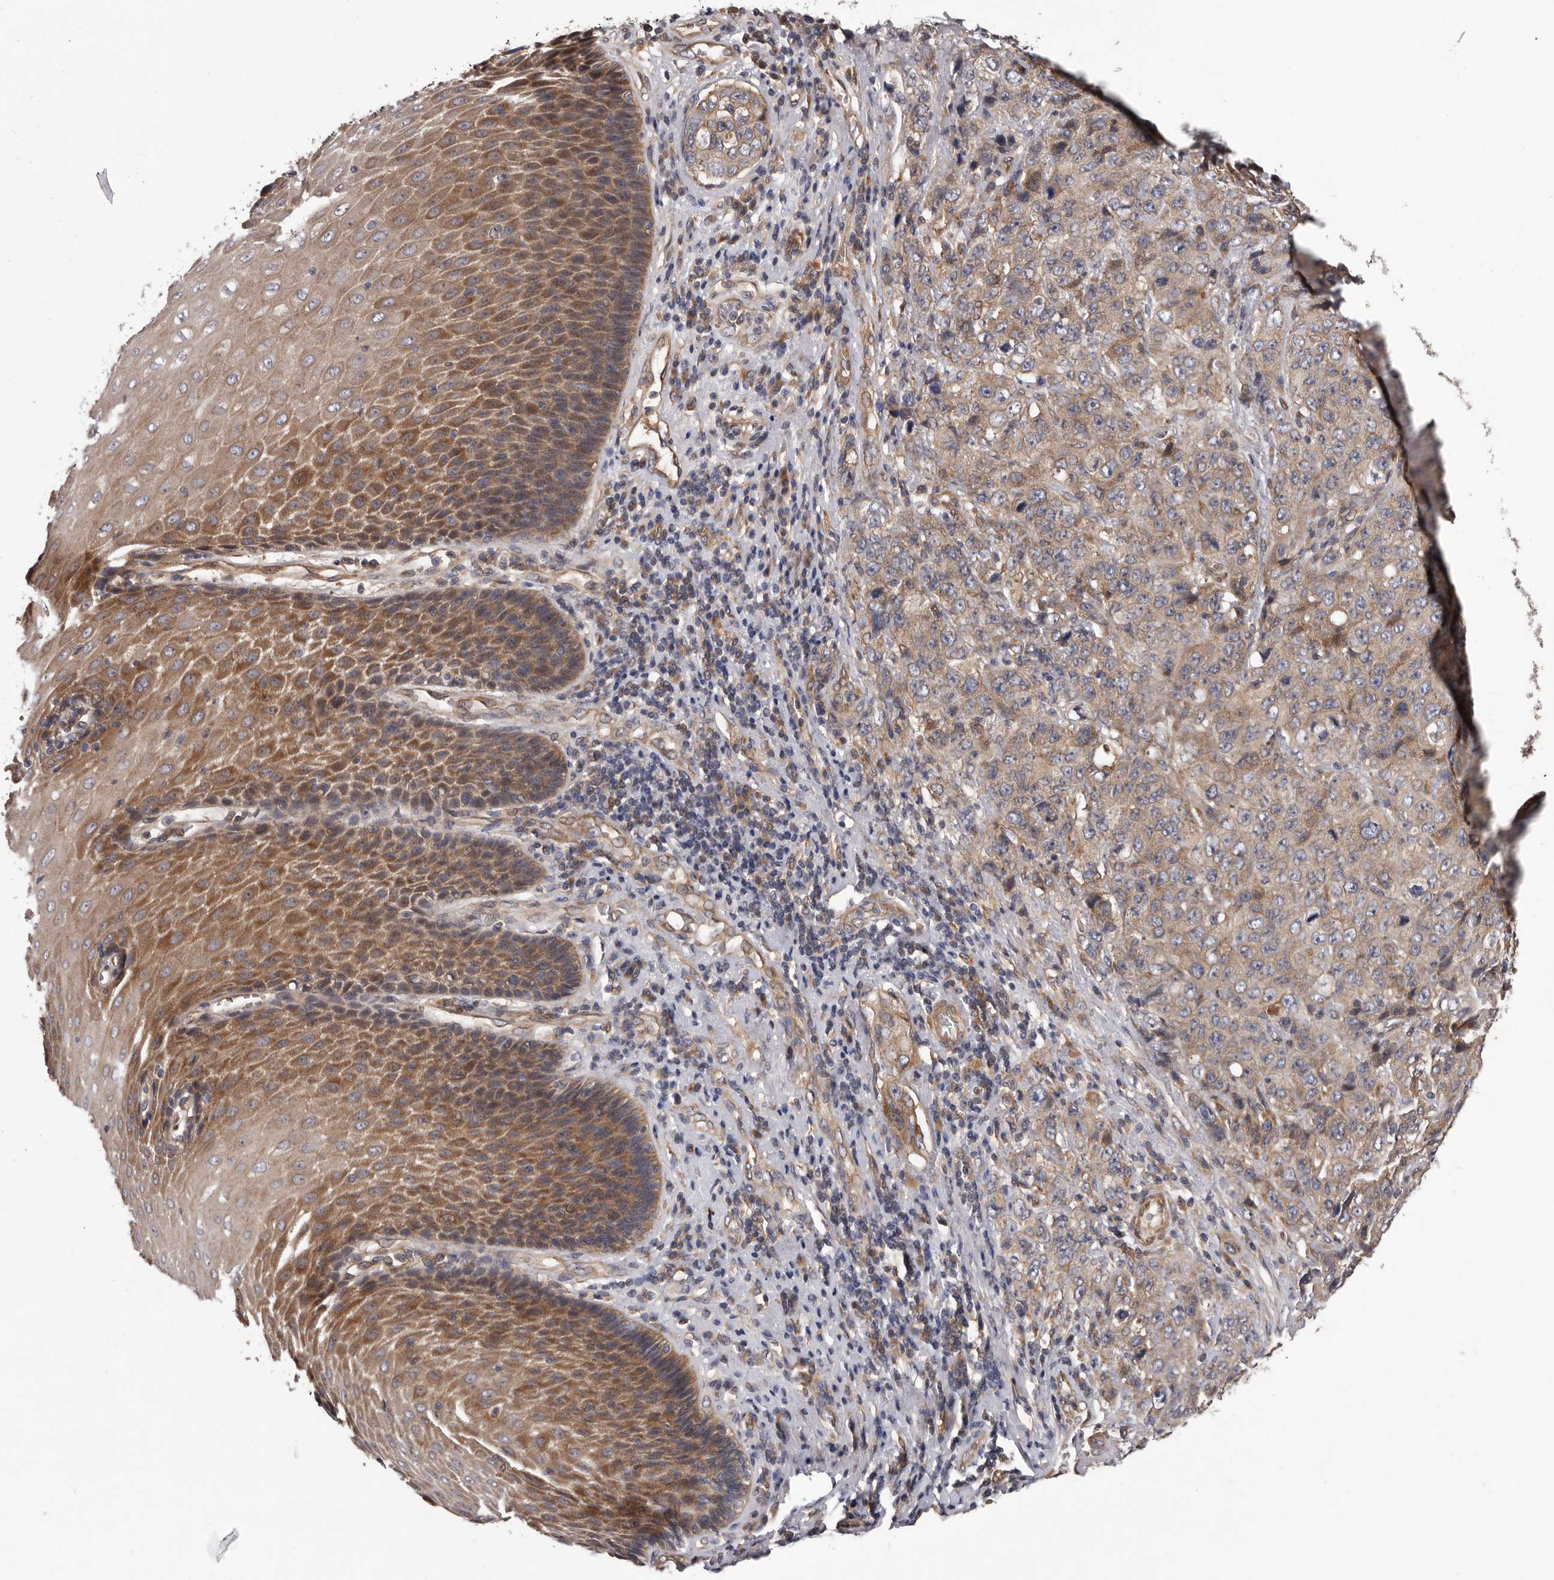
{"staining": {"intensity": "weak", "quantity": ">75%", "location": "cytoplasmic/membranous"}, "tissue": "stomach cancer", "cell_type": "Tumor cells", "image_type": "cancer", "snomed": [{"axis": "morphology", "description": "Adenocarcinoma, NOS"}, {"axis": "topography", "description": "Stomach"}], "caption": "Protein staining exhibits weak cytoplasmic/membranous staining in approximately >75% of tumor cells in stomach cancer (adenocarcinoma).", "gene": "PRKD1", "patient": {"sex": "male", "age": 48}}